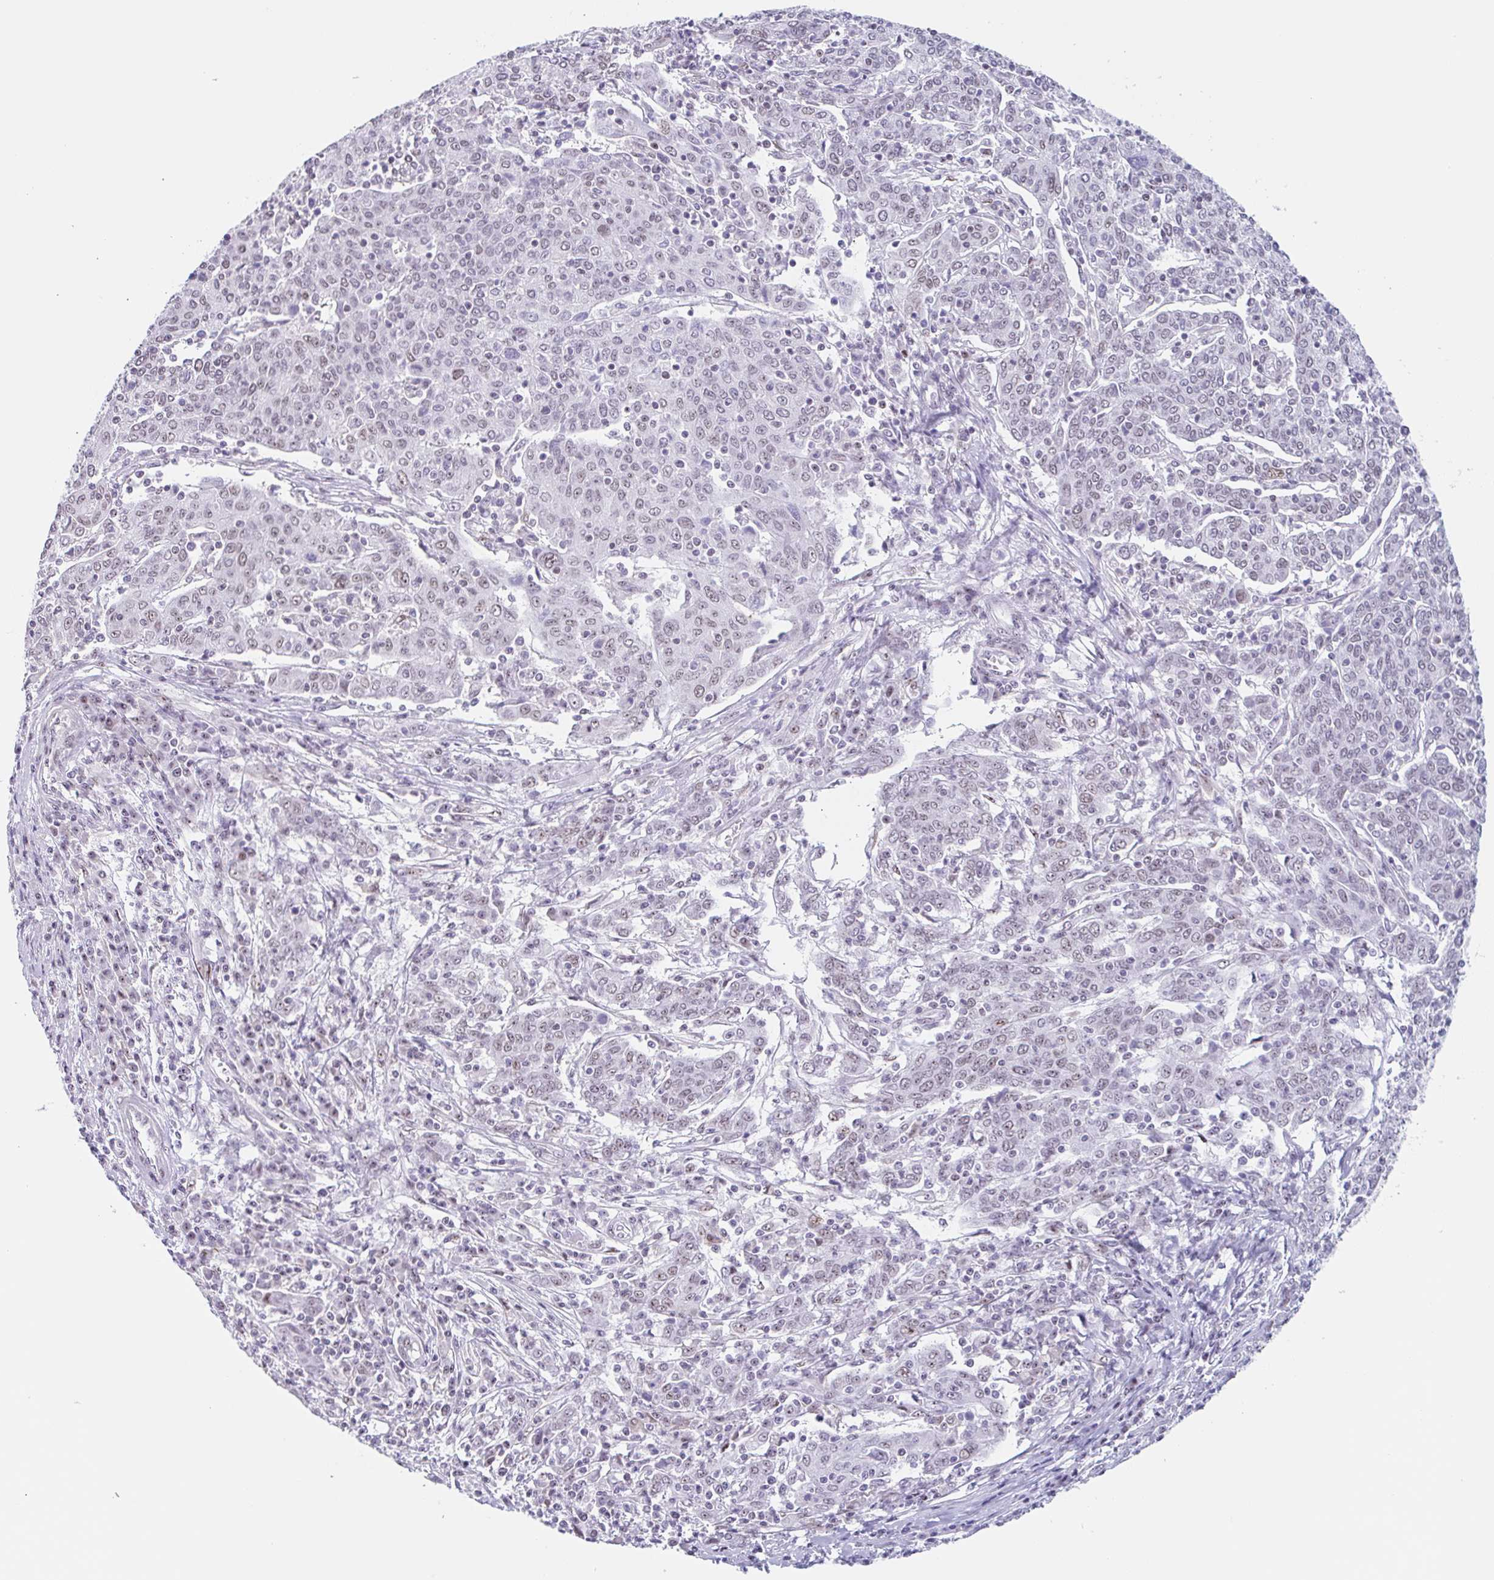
{"staining": {"intensity": "moderate", "quantity": ">75%", "location": "nuclear"}, "tissue": "cervical cancer", "cell_type": "Tumor cells", "image_type": "cancer", "snomed": [{"axis": "morphology", "description": "Squamous cell carcinoma, NOS"}, {"axis": "topography", "description": "Cervix"}], "caption": "Protein staining of cervical cancer tissue displays moderate nuclear positivity in approximately >75% of tumor cells. (IHC, brightfield microscopy, high magnification).", "gene": "LENG9", "patient": {"sex": "female", "age": 67}}